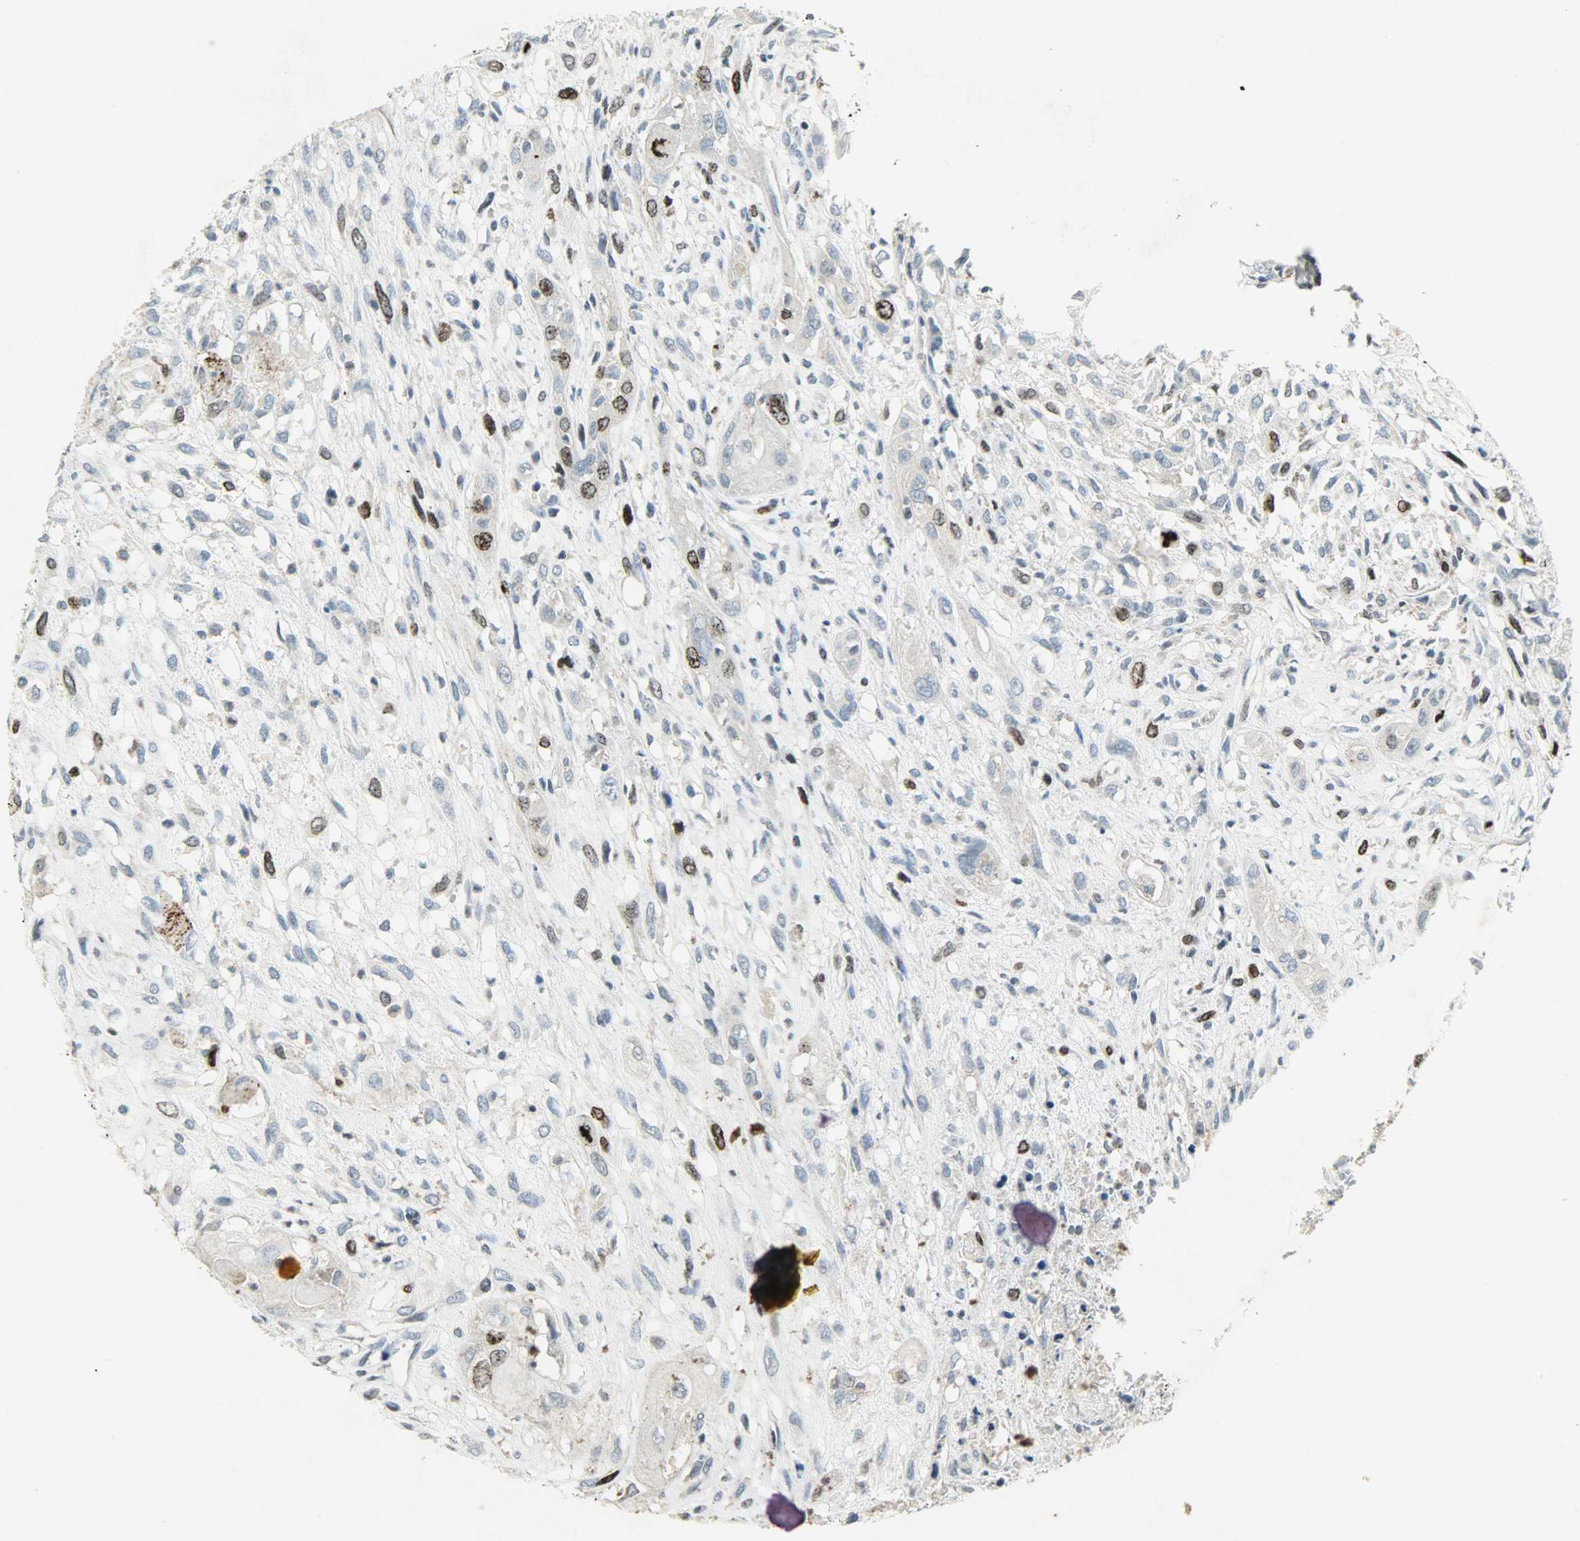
{"staining": {"intensity": "moderate", "quantity": "25%-75%", "location": "nuclear"}, "tissue": "head and neck cancer", "cell_type": "Tumor cells", "image_type": "cancer", "snomed": [{"axis": "morphology", "description": "Necrosis, NOS"}, {"axis": "morphology", "description": "Neoplasm, malignant, NOS"}, {"axis": "topography", "description": "Salivary gland"}, {"axis": "topography", "description": "Head-Neck"}], "caption": "Malignant neoplasm (head and neck) stained with a brown dye shows moderate nuclear positive staining in approximately 25%-75% of tumor cells.", "gene": "AURKB", "patient": {"sex": "male", "age": 43}}